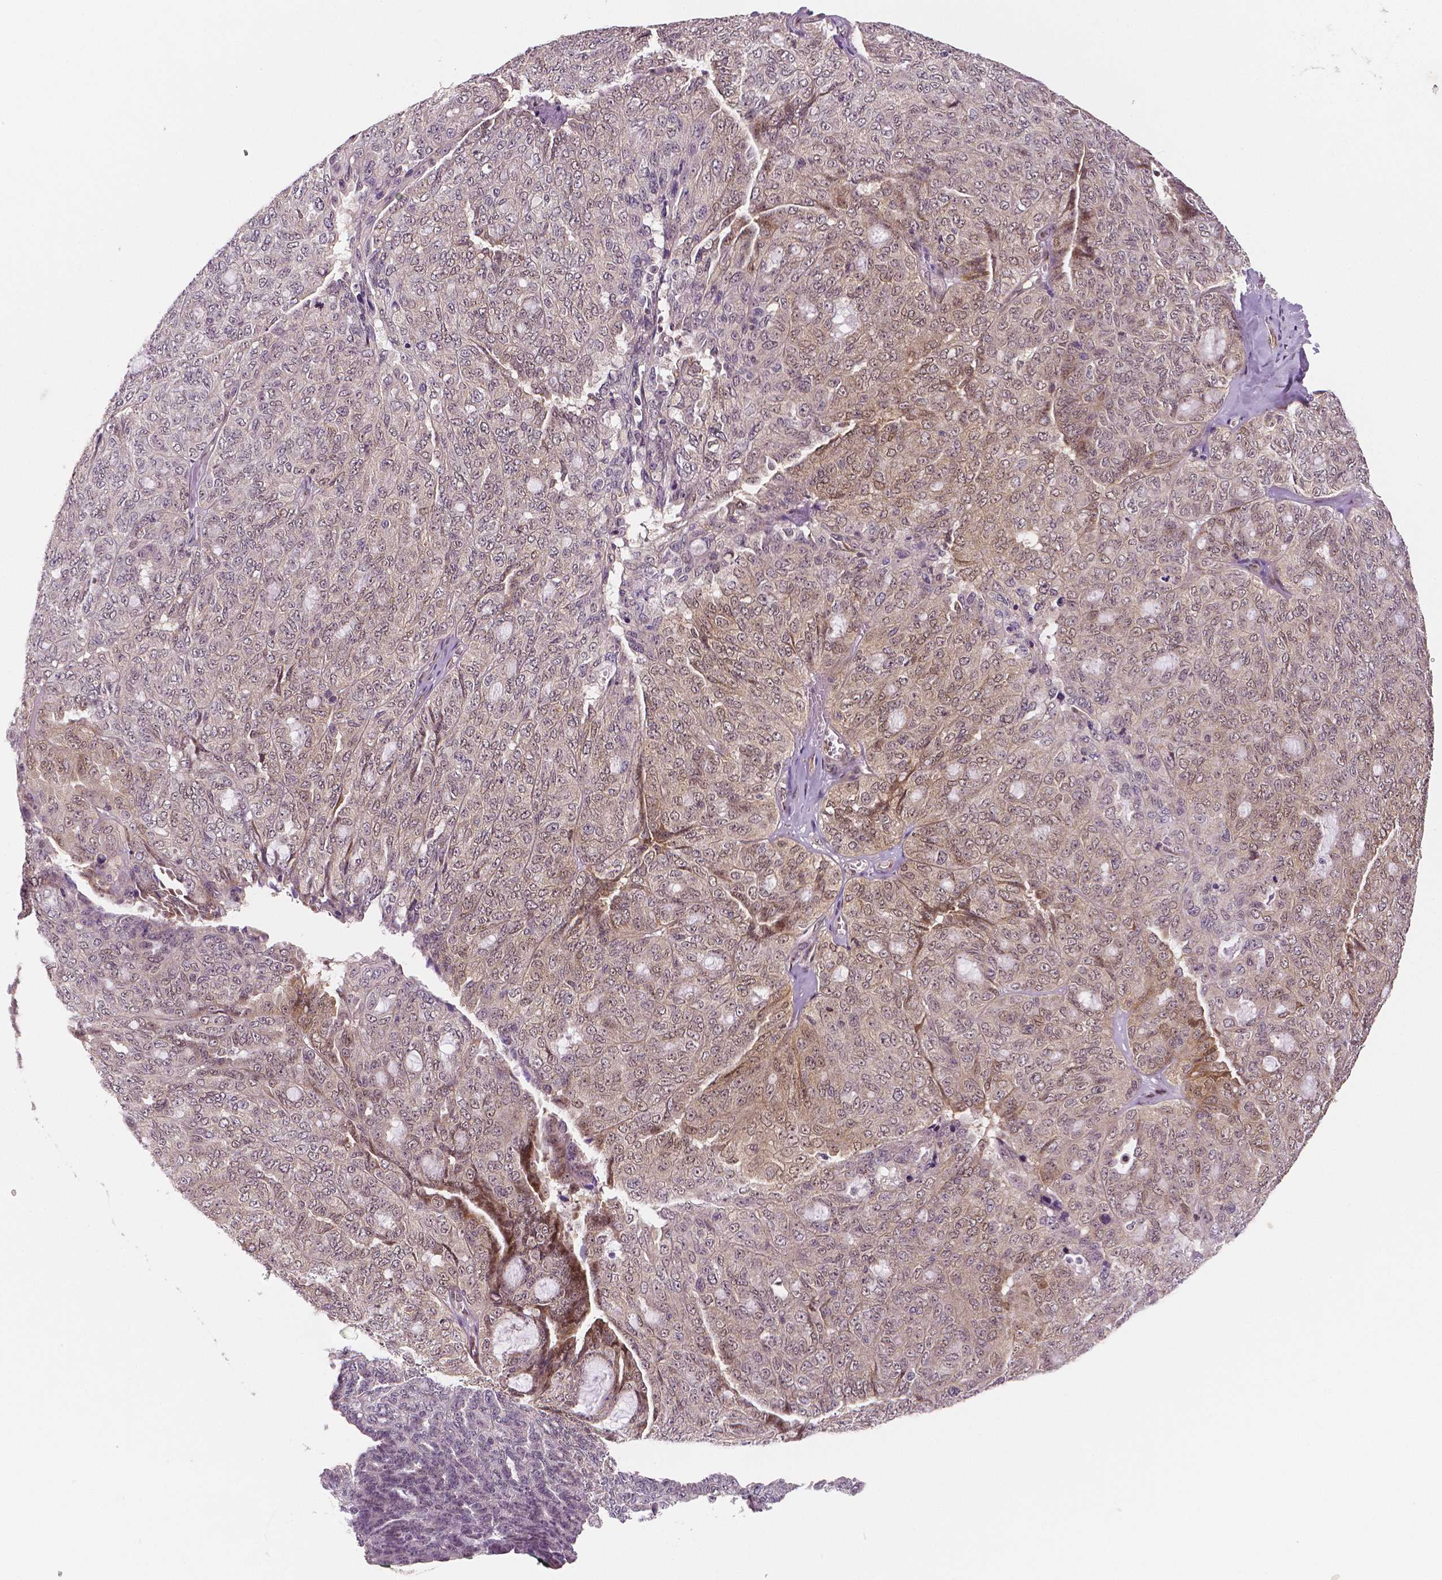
{"staining": {"intensity": "weak", "quantity": "25%-75%", "location": "cytoplasmic/membranous"}, "tissue": "ovarian cancer", "cell_type": "Tumor cells", "image_type": "cancer", "snomed": [{"axis": "morphology", "description": "Cystadenocarcinoma, serous, NOS"}, {"axis": "topography", "description": "Ovary"}], "caption": "High-power microscopy captured an immunohistochemistry (IHC) image of ovarian cancer (serous cystadenocarcinoma), revealing weak cytoplasmic/membranous positivity in about 25%-75% of tumor cells.", "gene": "STAT3", "patient": {"sex": "female", "age": 71}}